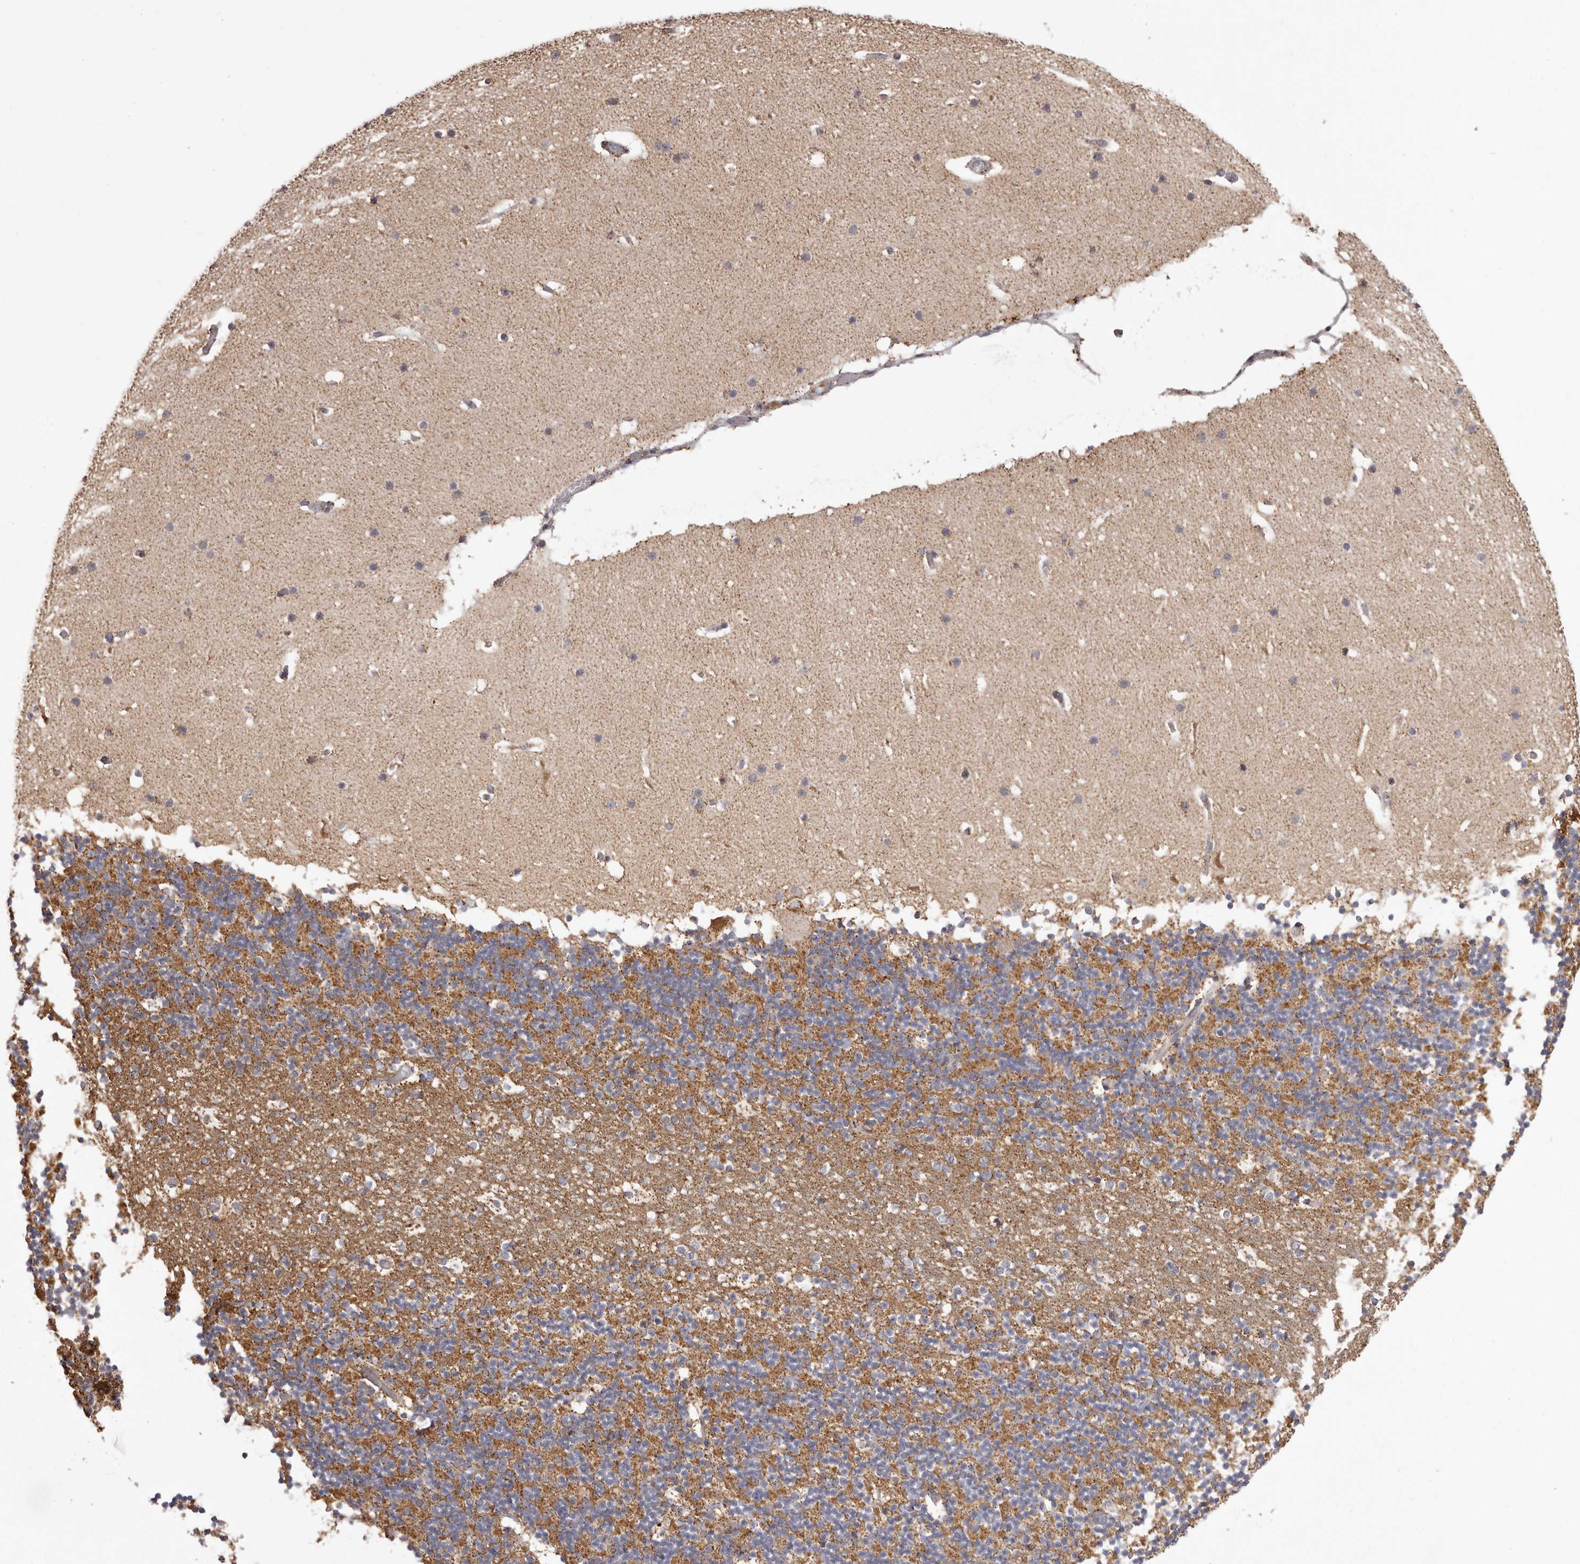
{"staining": {"intensity": "weak", "quantity": ">75%", "location": "cytoplasmic/membranous"}, "tissue": "cerebellum", "cell_type": "Cells in granular layer", "image_type": "normal", "snomed": [{"axis": "morphology", "description": "Normal tissue, NOS"}, {"axis": "topography", "description": "Cerebellum"}], "caption": "IHC (DAB (3,3'-diaminobenzidine)) staining of normal human cerebellum reveals weak cytoplasmic/membranous protein staining in approximately >75% of cells in granular layer. (Stains: DAB in brown, nuclei in blue, Microscopy: brightfield microscopy at high magnification).", "gene": "CHRM2", "patient": {"sex": "male", "age": 57}}